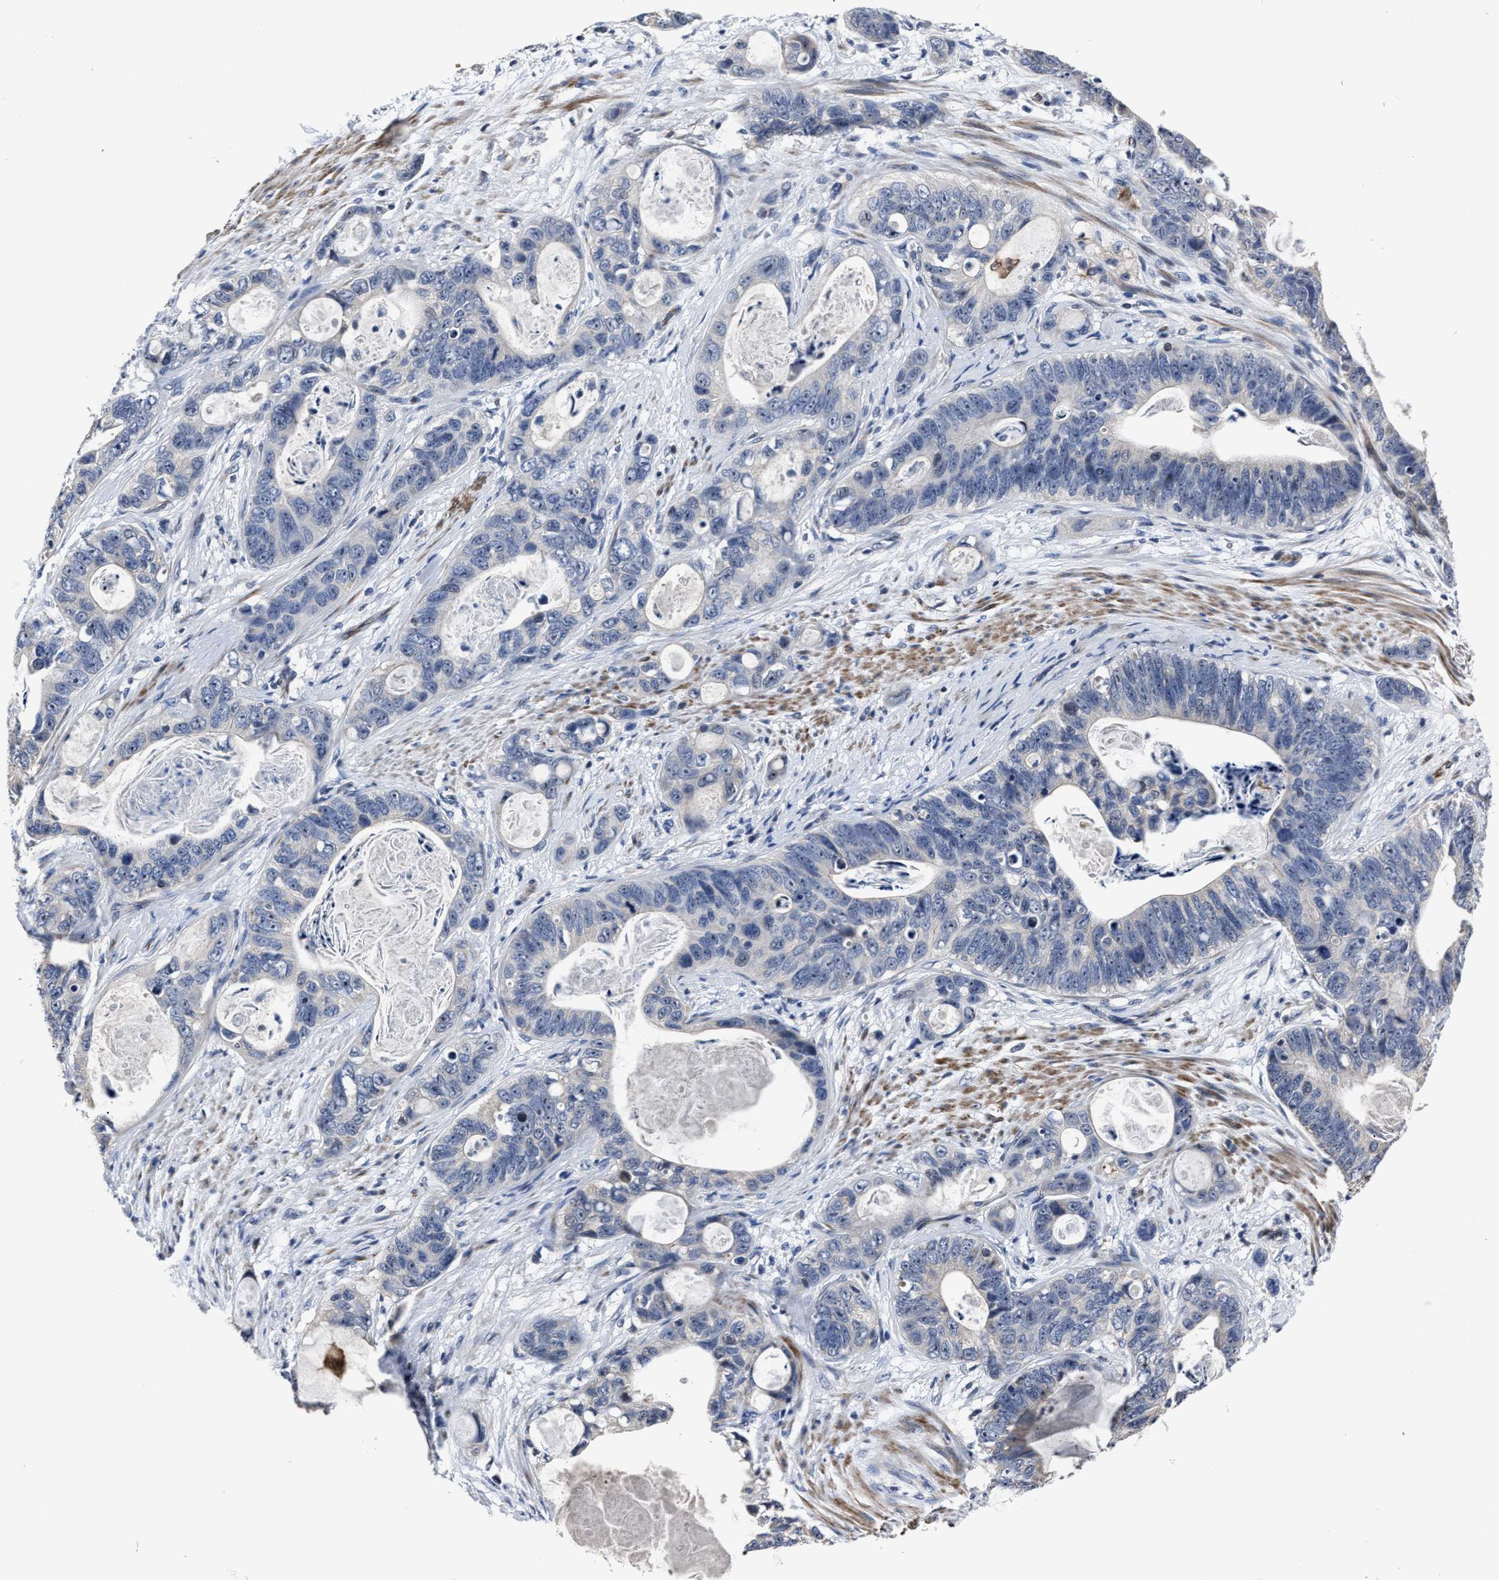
{"staining": {"intensity": "negative", "quantity": "none", "location": "none"}, "tissue": "stomach cancer", "cell_type": "Tumor cells", "image_type": "cancer", "snomed": [{"axis": "morphology", "description": "Normal tissue, NOS"}, {"axis": "morphology", "description": "Adenocarcinoma, NOS"}, {"axis": "topography", "description": "Stomach"}], "caption": "Stomach cancer (adenocarcinoma) stained for a protein using IHC reveals no expression tumor cells.", "gene": "RSBN1L", "patient": {"sex": "female", "age": 89}}